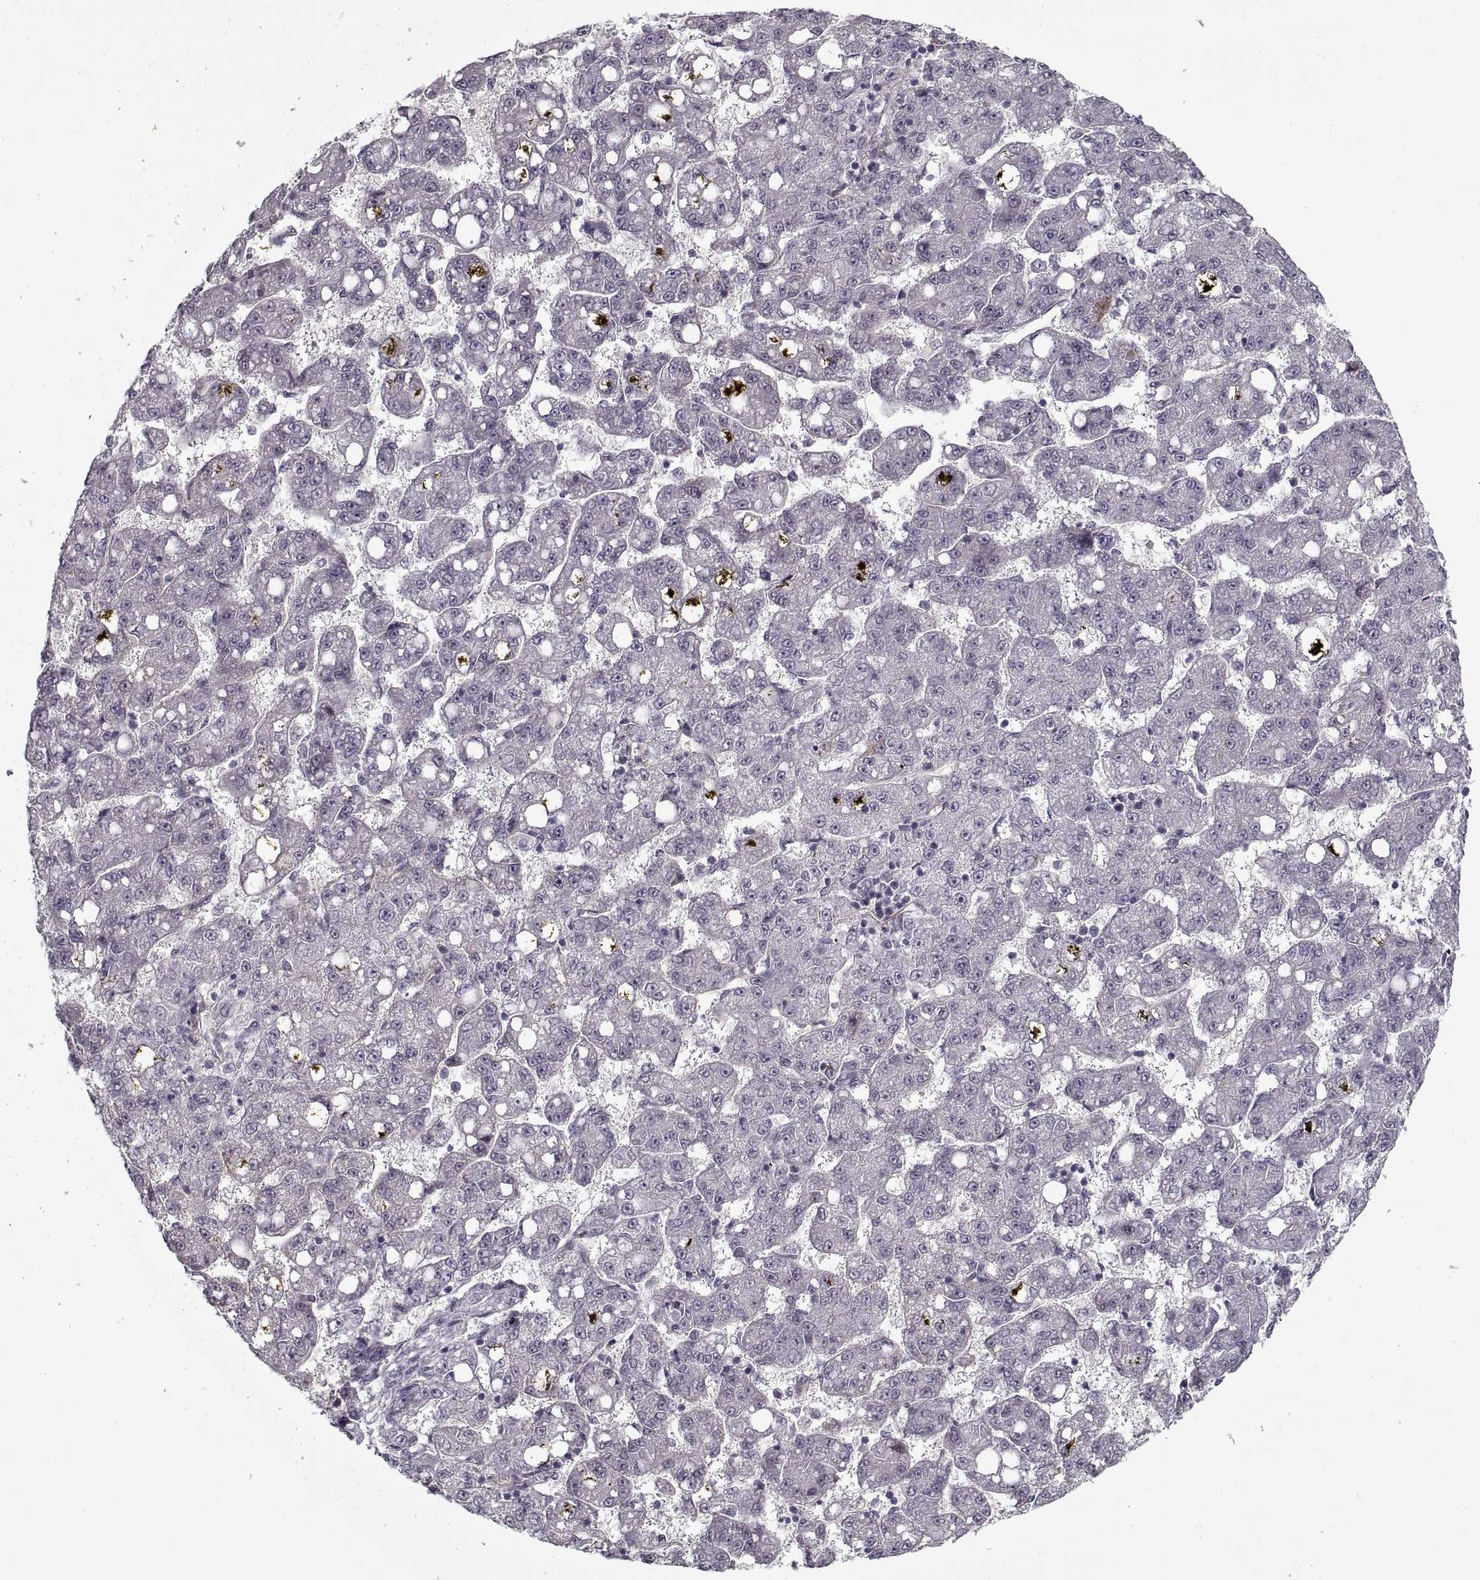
{"staining": {"intensity": "negative", "quantity": "none", "location": "none"}, "tissue": "liver cancer", "cell_type": "Tumor cells", "image_type": "cancer", "snomed": [{"axis": "morphology", "description": "Carcinoma, Hepatocellular, NOS"}, {"axis": "topography", "description": "Liver"}], "caption": "Immunohistochemistry (IHC) image of liver cancer (hepatocellular carcinoma) stained for a protein (brown), which displays no staining in tumor cells.", "gene": "LAMB2", "patient": {"sex": "female", "age": 65}}